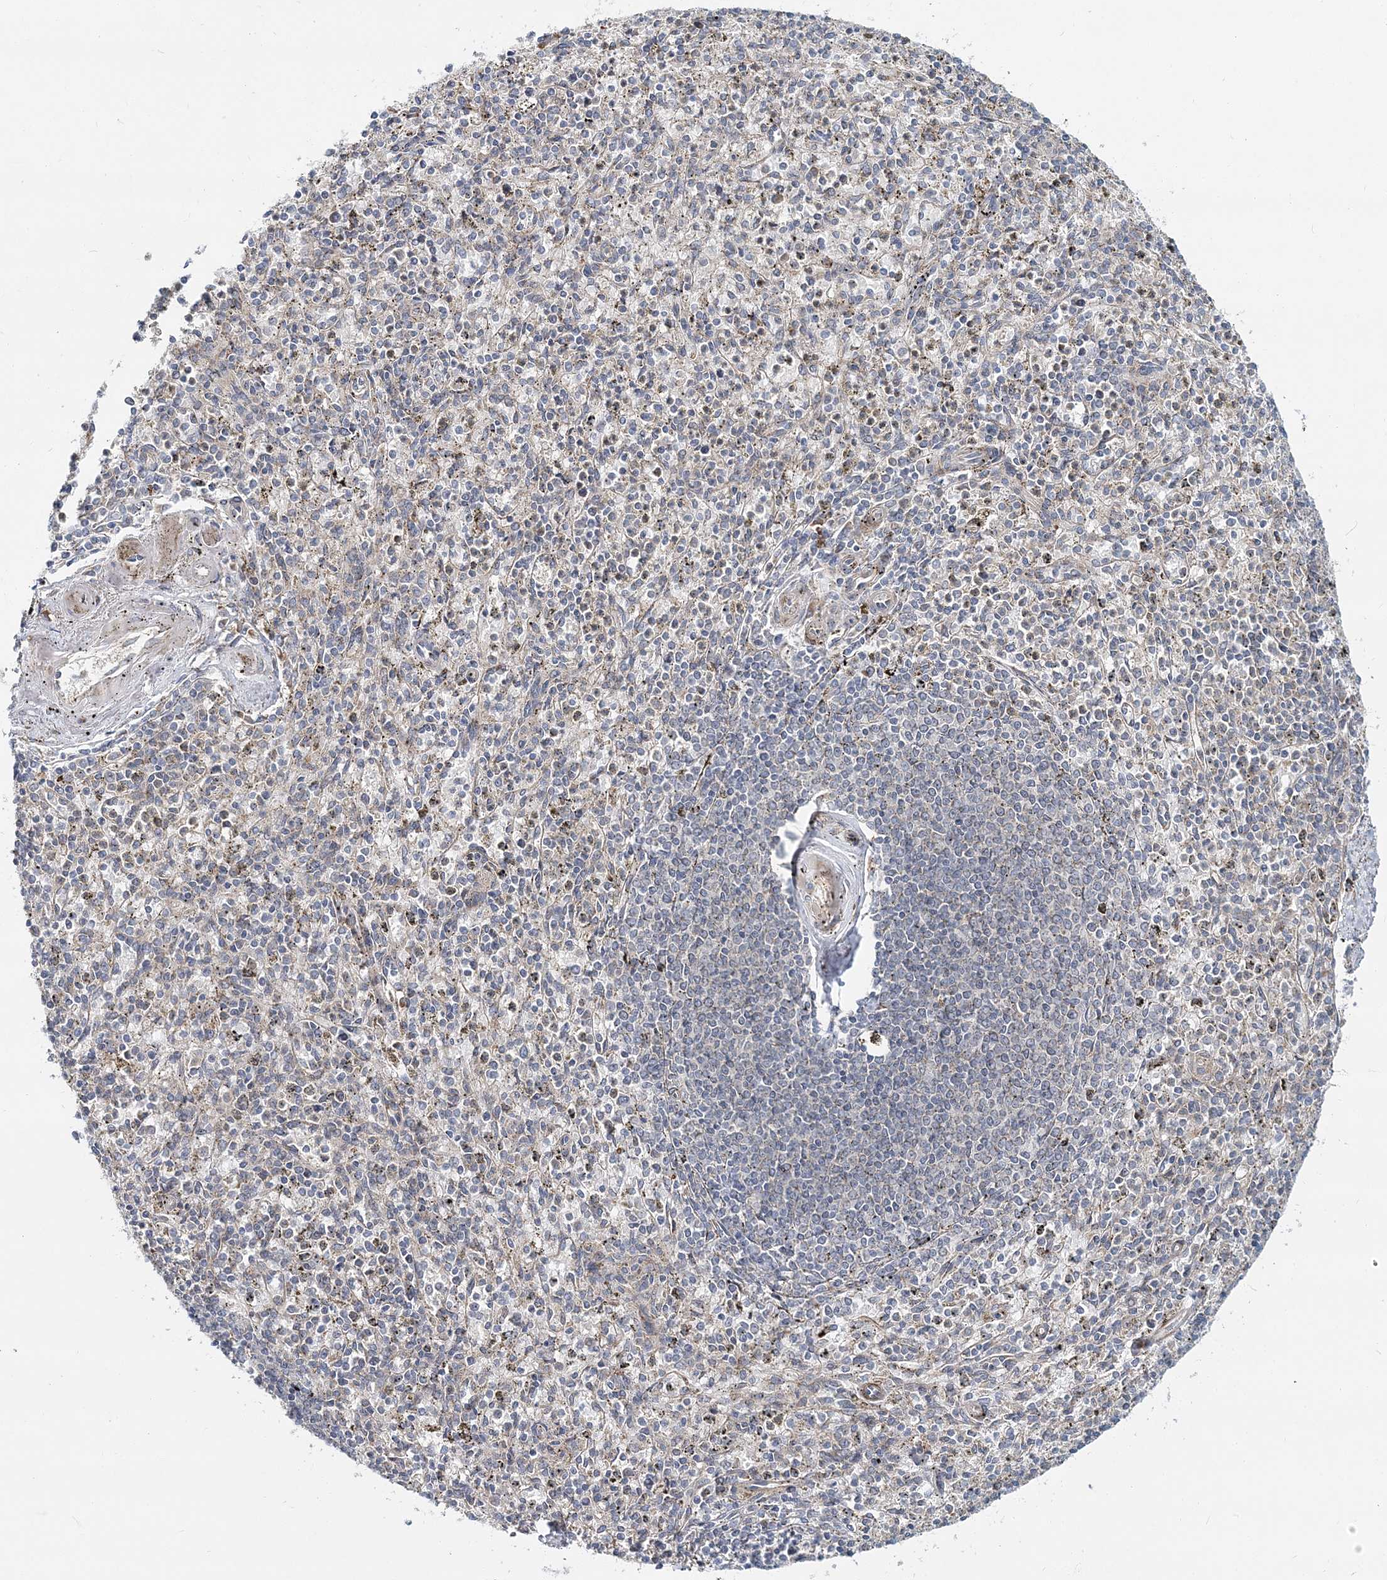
{"staining": {"intensity": "negative", "quantity": "none", "location": "none"}, "tissue": "spleen", "cell_type": "Cells in red pulp", "image_type": "normal", "snomed": [{"axis": "morphology", "description": "Normal tissue, NOS"}, {"axis": "topography", "description": "Spleen"}], "caption": "Immunohistochemistry (IHC) photomicrograph of unremarkable spleen stained for a protein (brown), which shows no positivity in cells in red pulp.", "gene": "NBAS", "patient": {"sex": "male", "age": 72}}